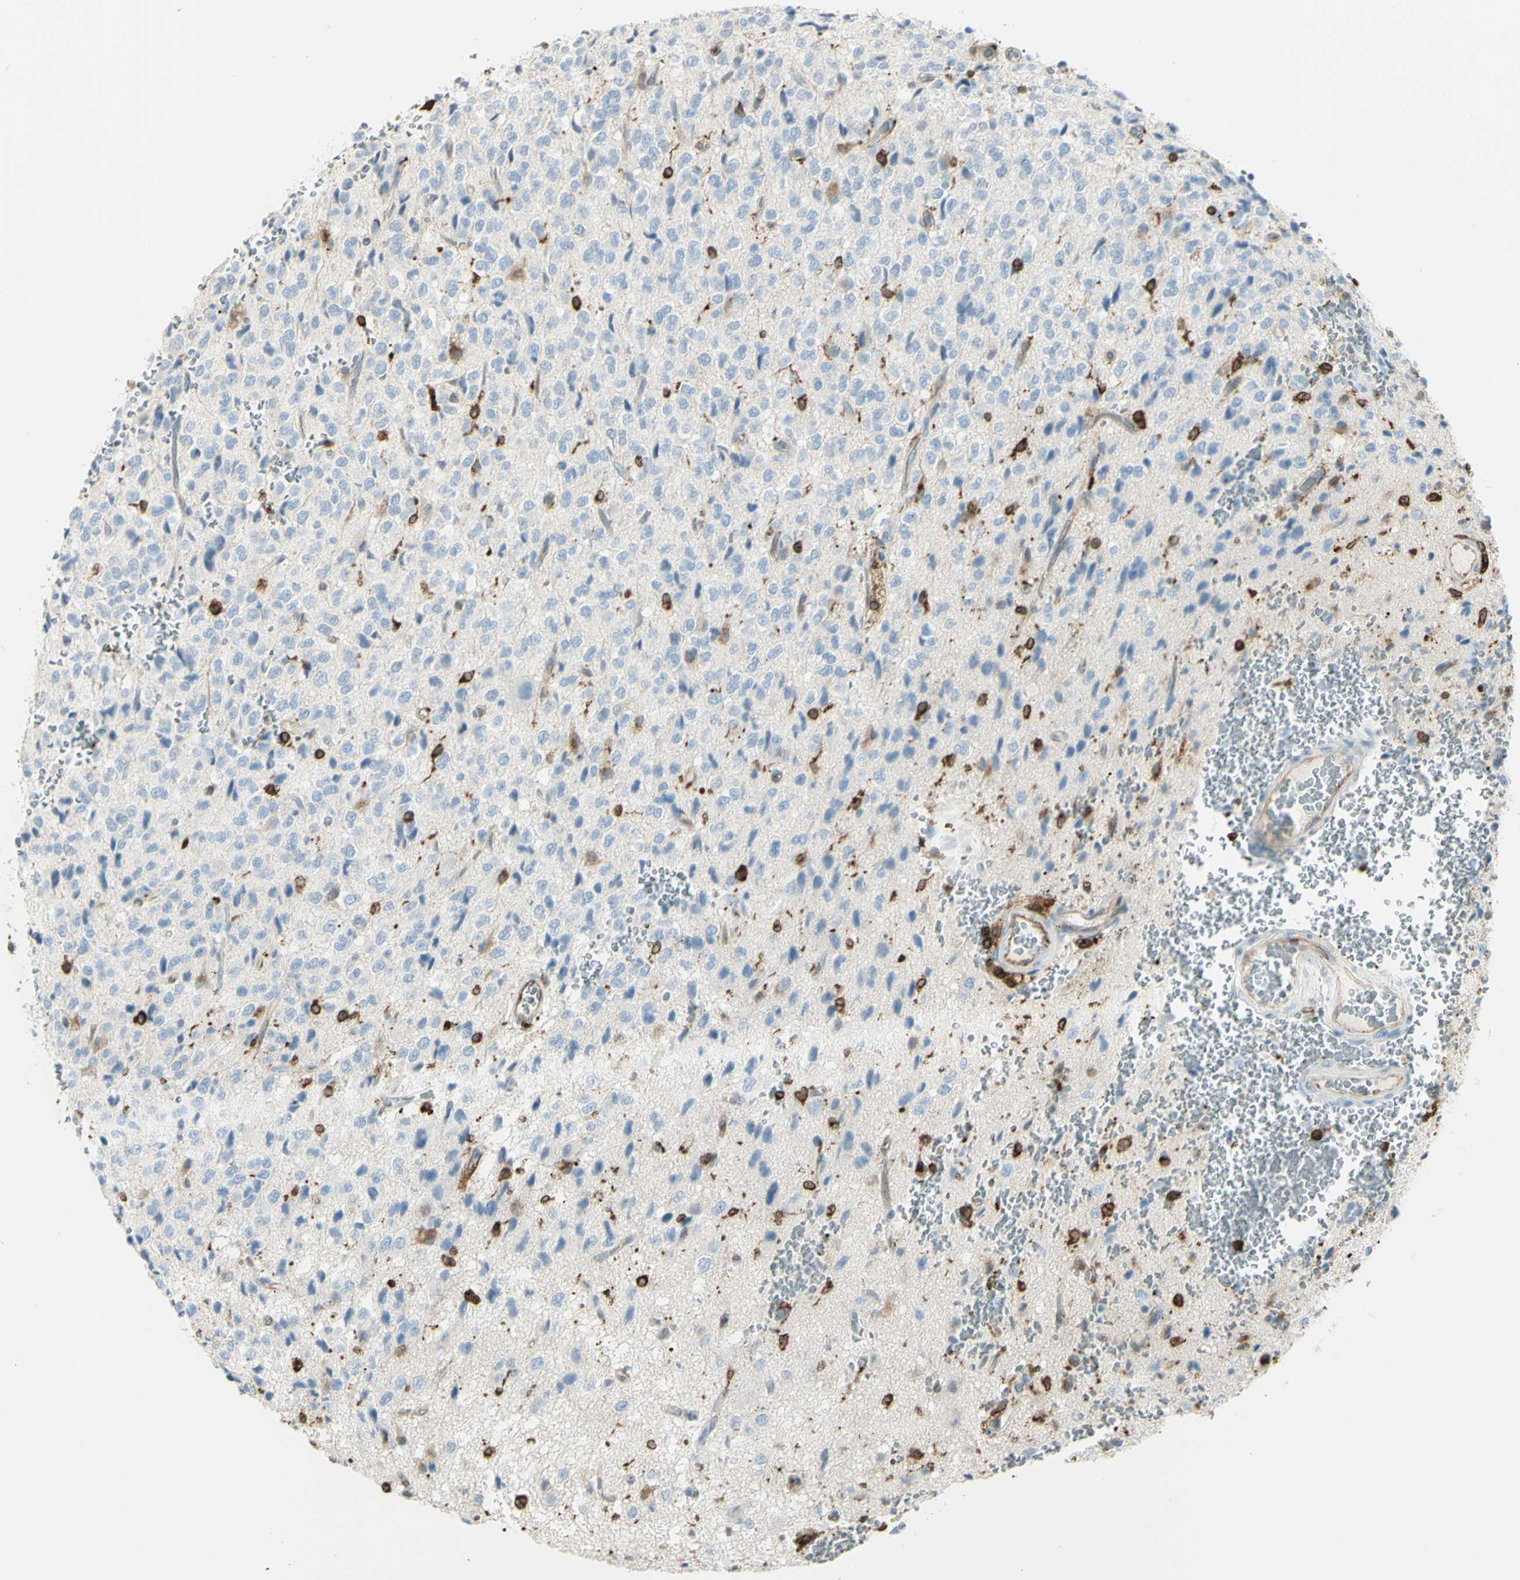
{"staining": {"intensity": "negative", "quantity": "none", "location": "none"}, "tissue": "glioma", "cell_type": "Tumor cells", "image_type": "cancer", "snomed": [{"axis": "morphology", "description": "Glioma, malignant, High grade"}, {"axis": "topography", "description": "pancreas cauda"}], "caption": "This is an IHC image of human malignant high-grade glioma. There is no positivity in tumor cells.", "gene": "CD74", "patient": {"sex": "male", "age": 60}}